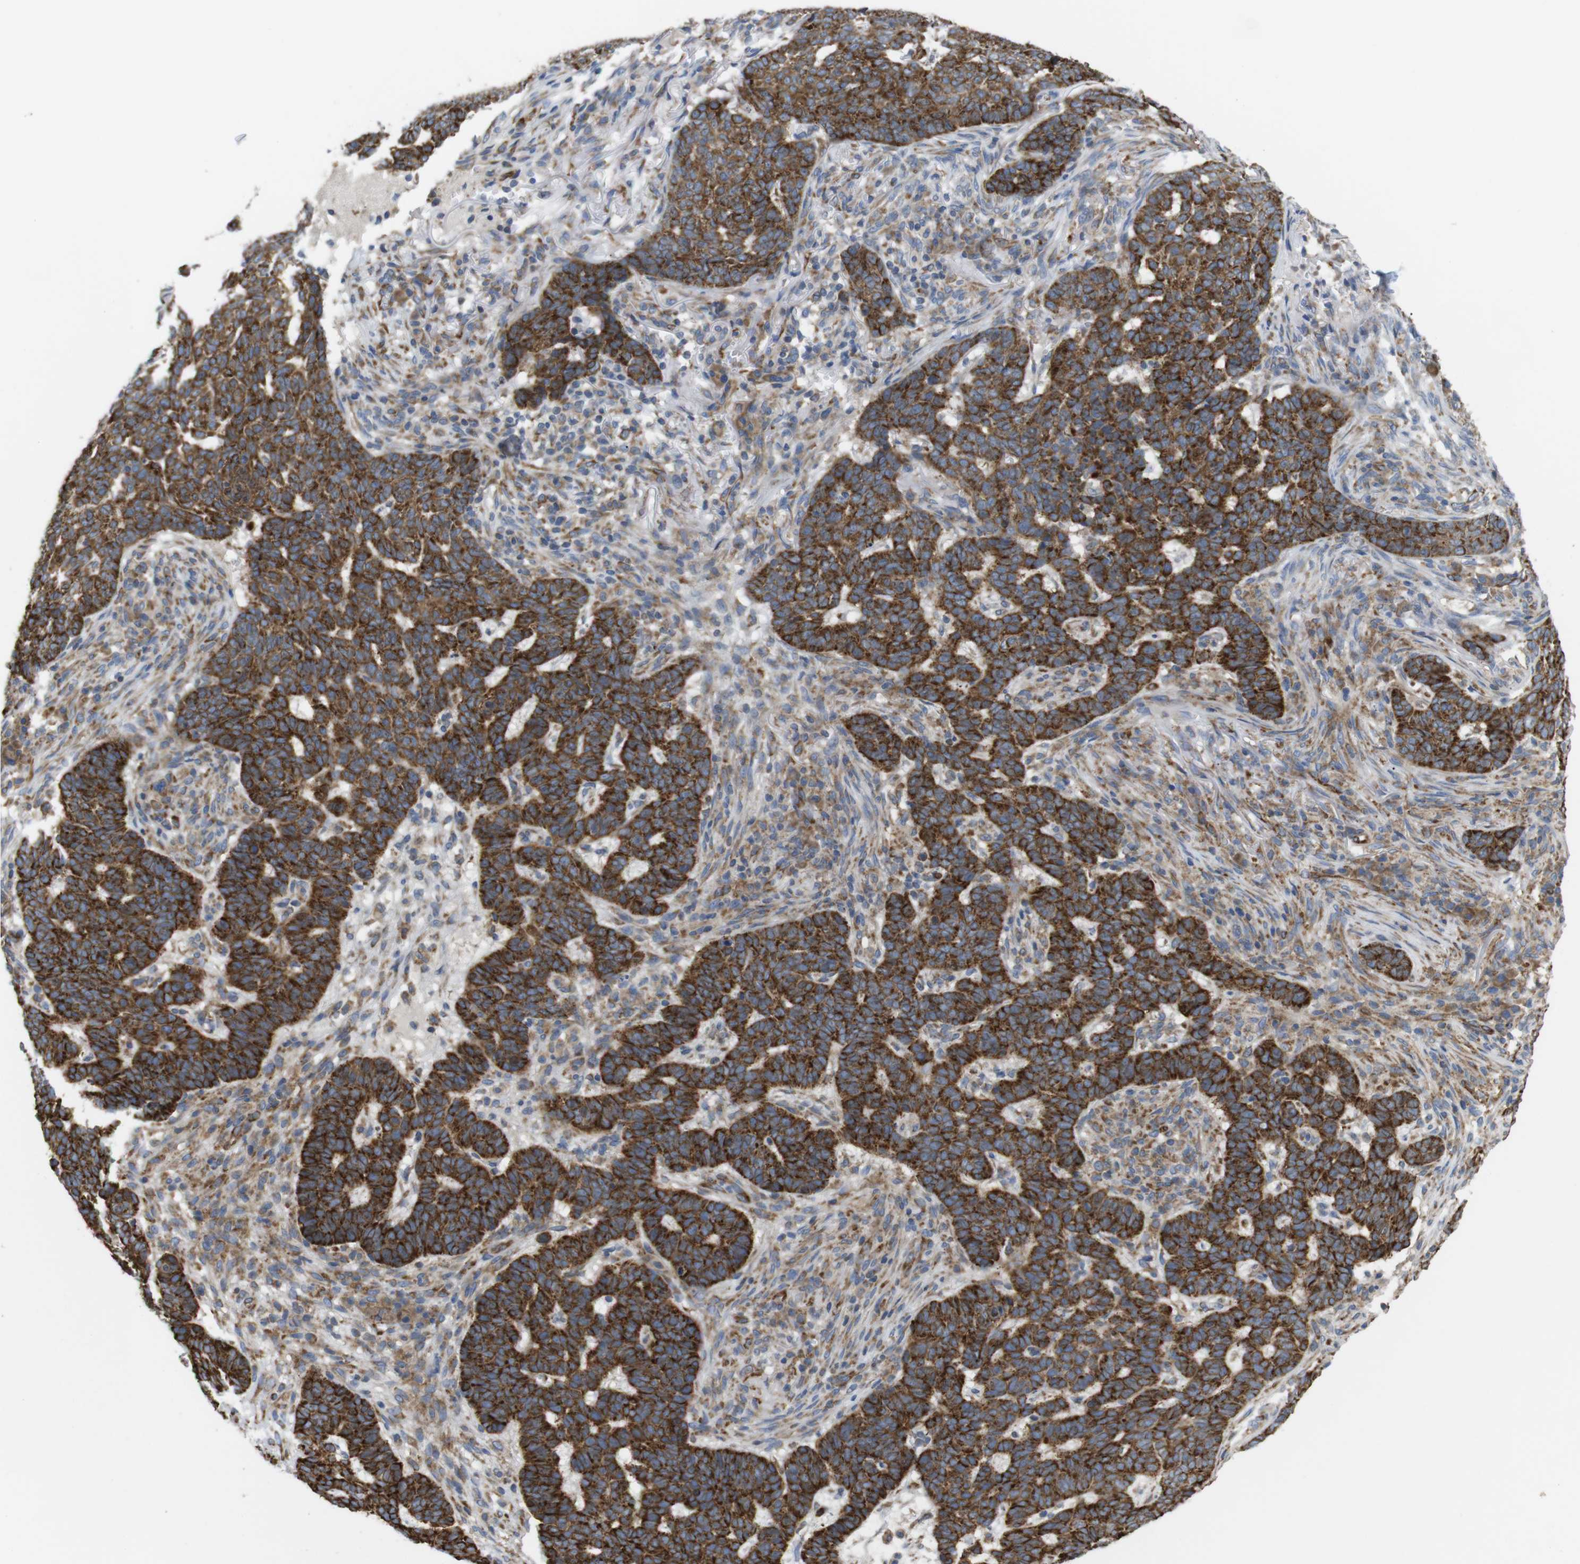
{"staining": {"intensity": "strong", "quantity": ">75%", "location": "cytoplasmic/membranous"}, "tissue": "skin cancer", "cell_type": "Tumor cells", "image_type": "cancer", "snomed": [{"axis": "morphology", "description": "Basal cell carcinoma"}, {"axis": "topography", "description": "Skin"}], "caption": "Immunohistochemical staining of basal cell carcinoma (skin) reveals high levels of strong cytoplasmic/membranous protein positivity in approximately >75% of tumor cells. The staining is performed using DAB (3,3'-diaminobenzidine) brown chromogen to label protein expression. The nuclei are counter-stained blue using hematoxylin.", "gene": "PCNX2", "patient": {"sex": "male", "age": 85}}